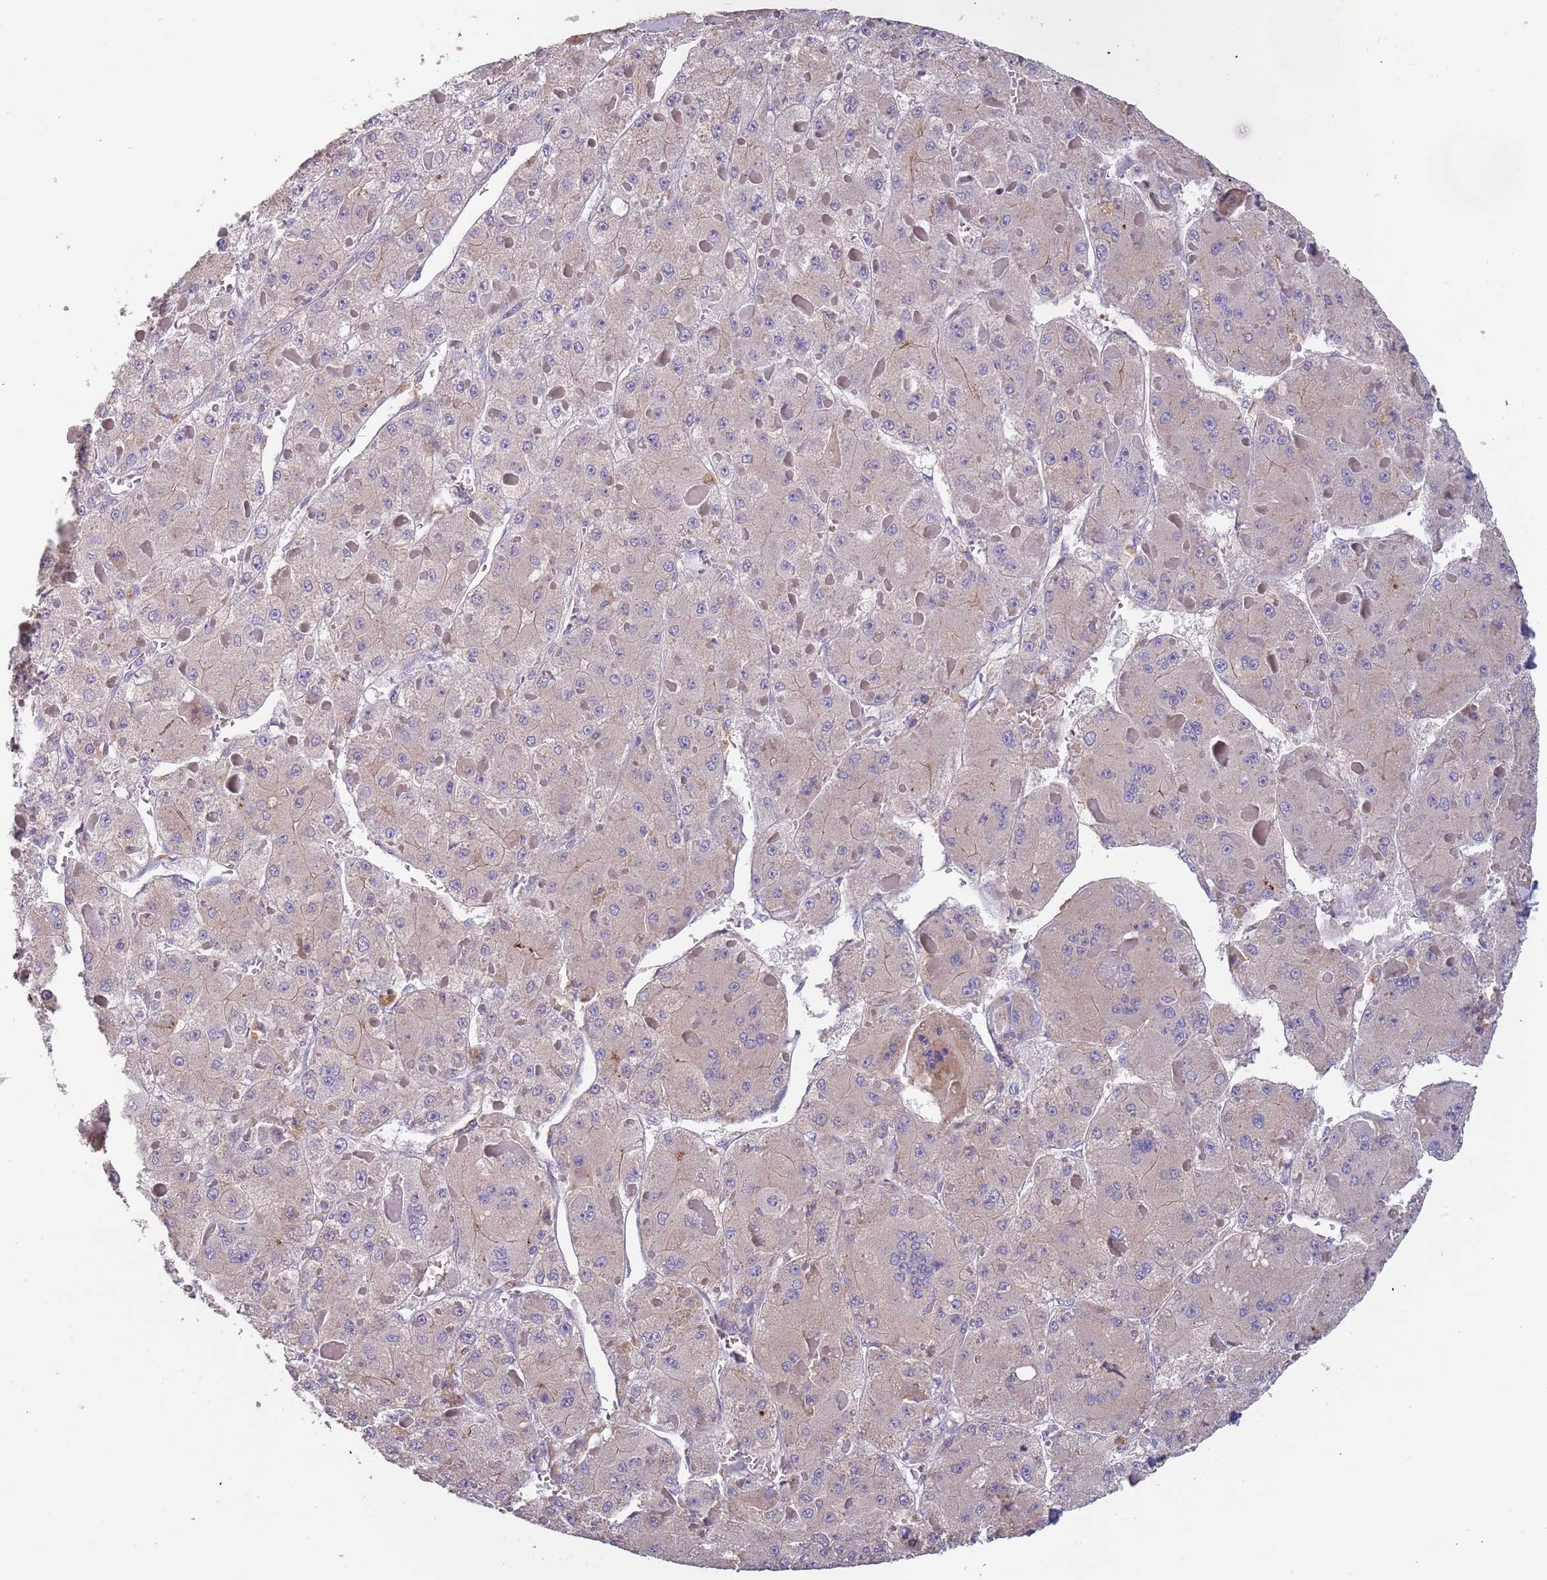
{"staining": {"intensity": "weak", "quantity": "25%-75%", "location": "cytoplasmic/membranous"}, "tissue": "liver cancer", "cell_type": "Tumor cells", "image_type": "cancer", "snomed": [{"axis": "morphology", "description": "Carcinoma, Hepatocellular, NOS"}, {"axis": "topography", "description": "Liver"}], "caption": "Liver cancer (hepatocellular carcinoma) stained with immunohistochemistry exhibits weak cytoplasmic/membranous staining in about 25%-75% of tumor cells. (Stains: DAB (3,3'-diaminobenzidine) in brown, nuclei in blue, Microscopy: brightfield microscopy at high magnification).", "gene": "SUSD1", "patient": {"sex": "female", "age": 73}}